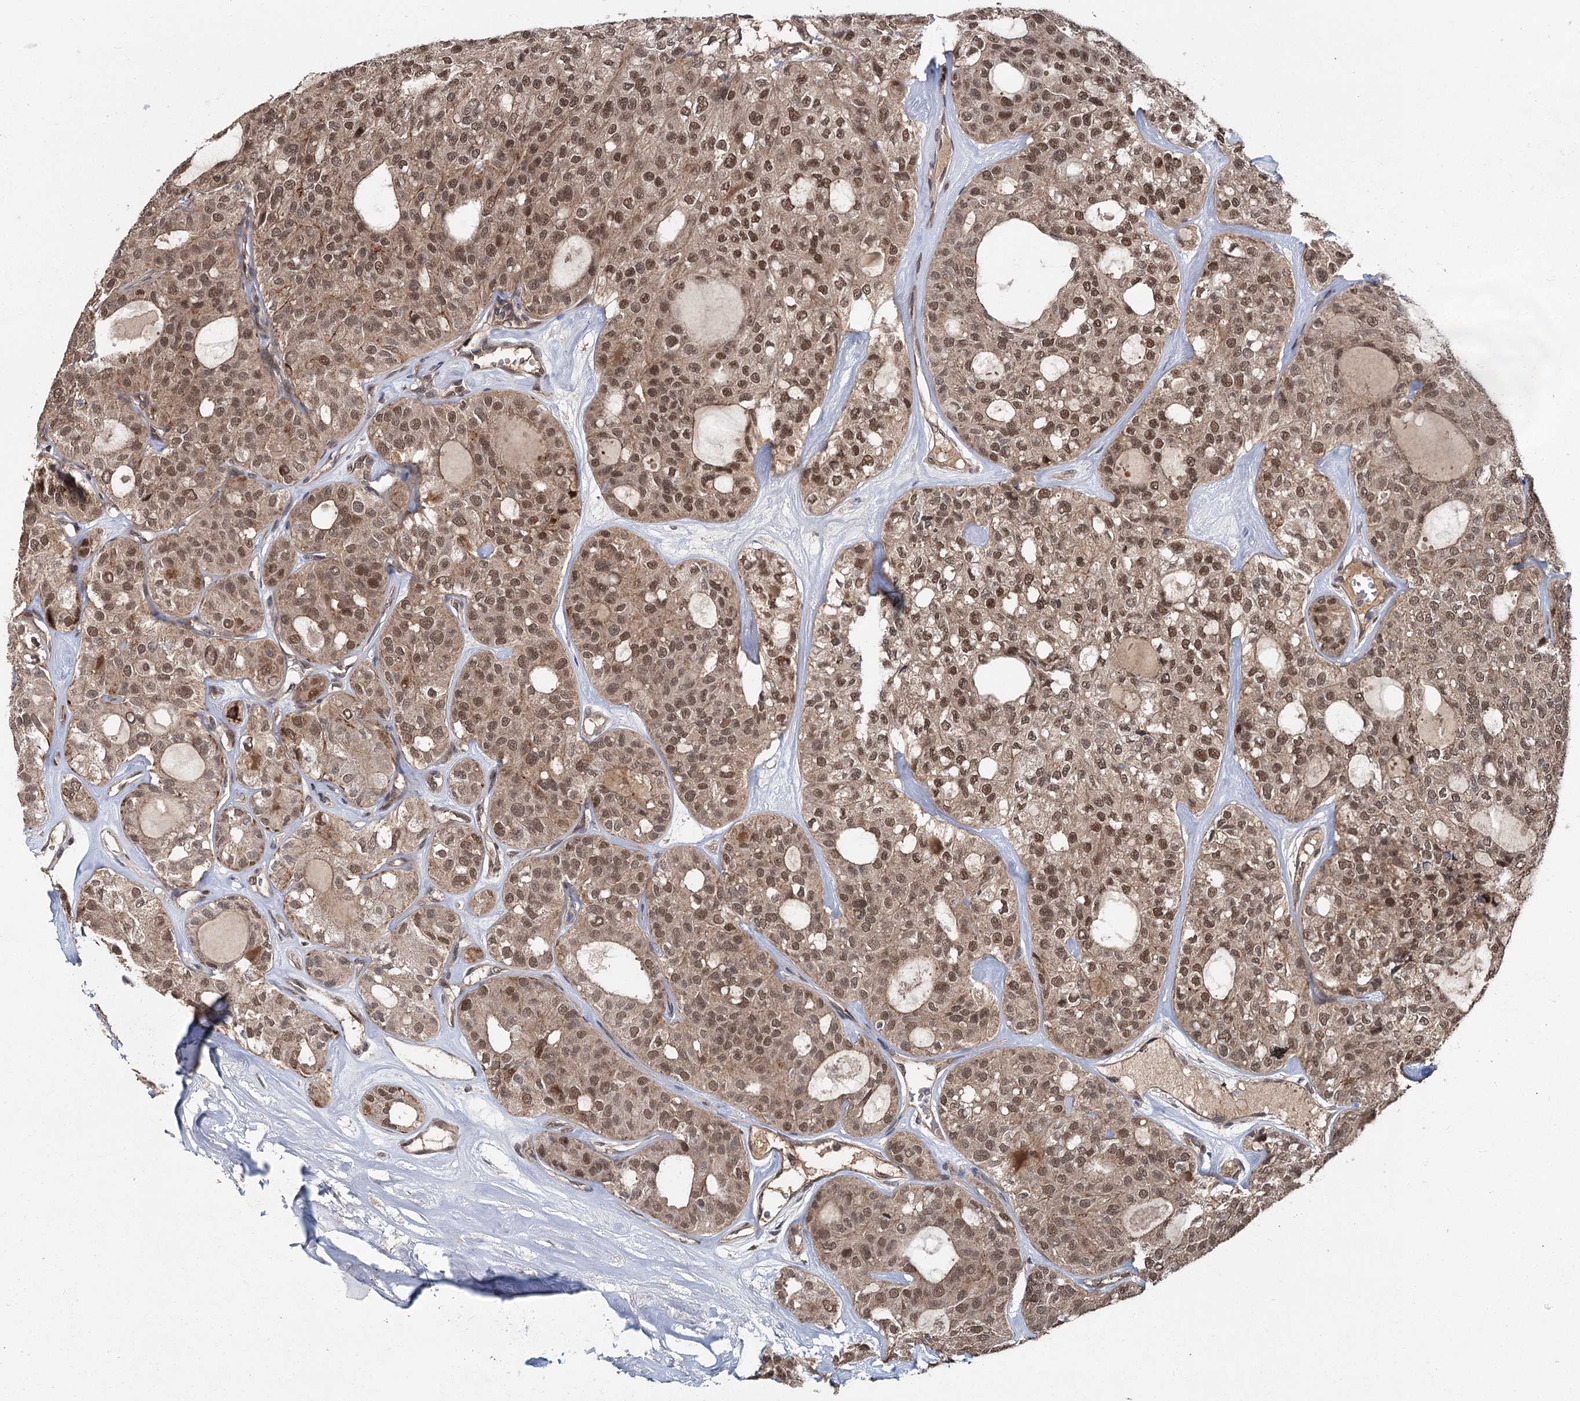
{"staining": {"intensity": "moderate", "quantity": ">75%", "location": "cytoplasmic/membranous,nuclear"}, "tissue": "thyroid cancer", "cell_type": "Tumor cells", "image_type": "cancer", "snomed": [{"axis": "morphology", "description": "Follicular adenoma carcinoma, NOS"}, {"axis": "topography", "description": "Thyroid gland"}], "caption": "This micrograph reveals immunohistochemistry staining of human thyroid cancer (follicular adenoma carcinoma), with medium moderate cytoplasmic/membranous and nuclear expression in approximately >75% of tumor cells.", "gene": "MYG1", "patient": {"sex": "male", "age": 75}}